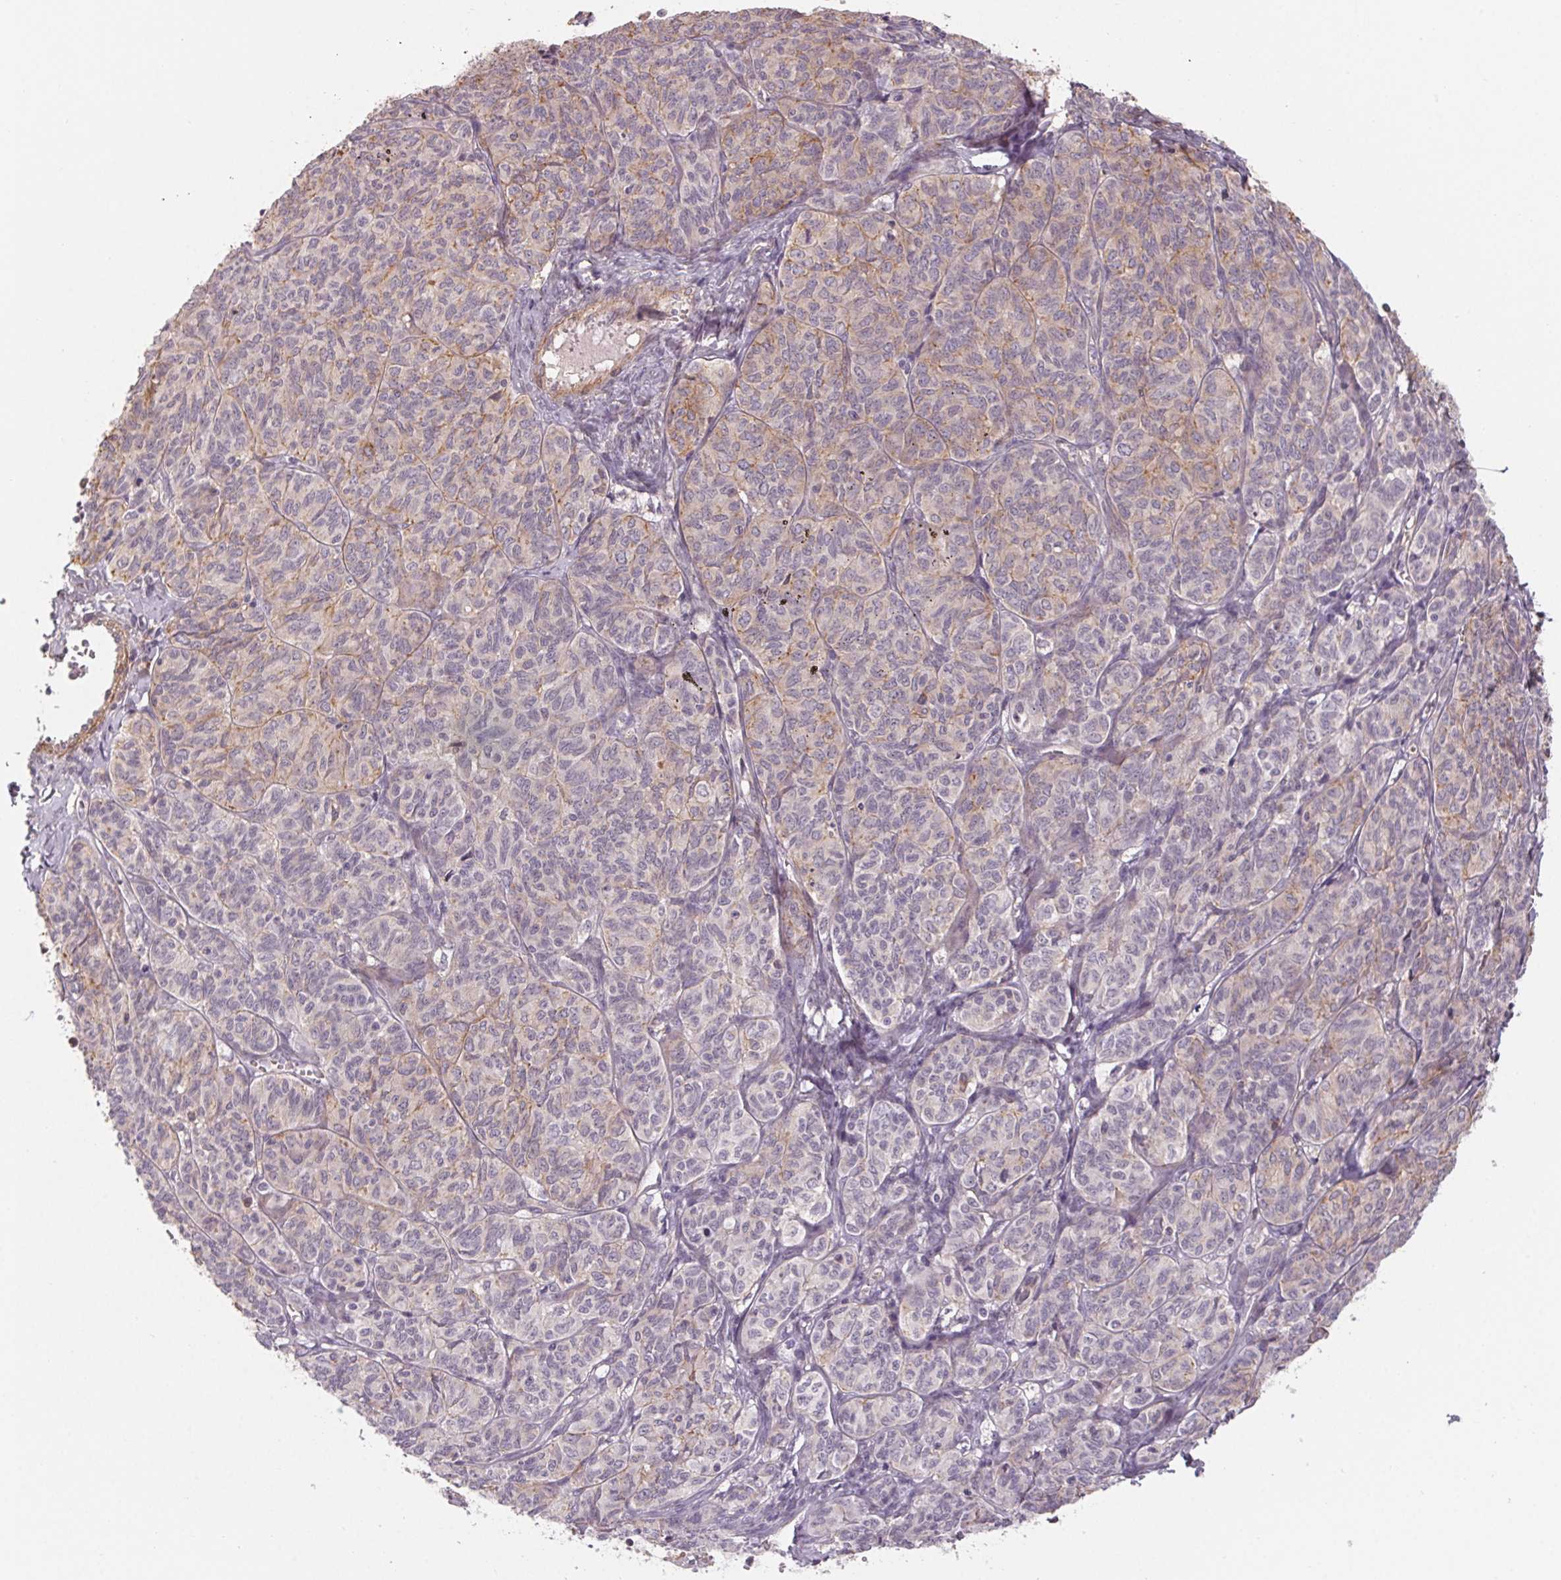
{"staining": {"intensity": "weak", "quantity": "25%-75%", "location": "cytoplasmic/membranous"}, "tissue": "ovarian cancer", "cell_type": "Tumor cells", "image_type": "cancer", "snomed": [{"axis": "morphology", "description": "Carcinoma, endometroid"}, {"axis": "topography", "description": "Ovary"}], "caption": "DAB immunohistochemical staining of human ovarian cancer exhibits weak cytoplasmic/membranous protein staining in about 25%-75% of tumor cells.", "gene": "CCDC112", "patient": {"sex": "female", "age": 80}}